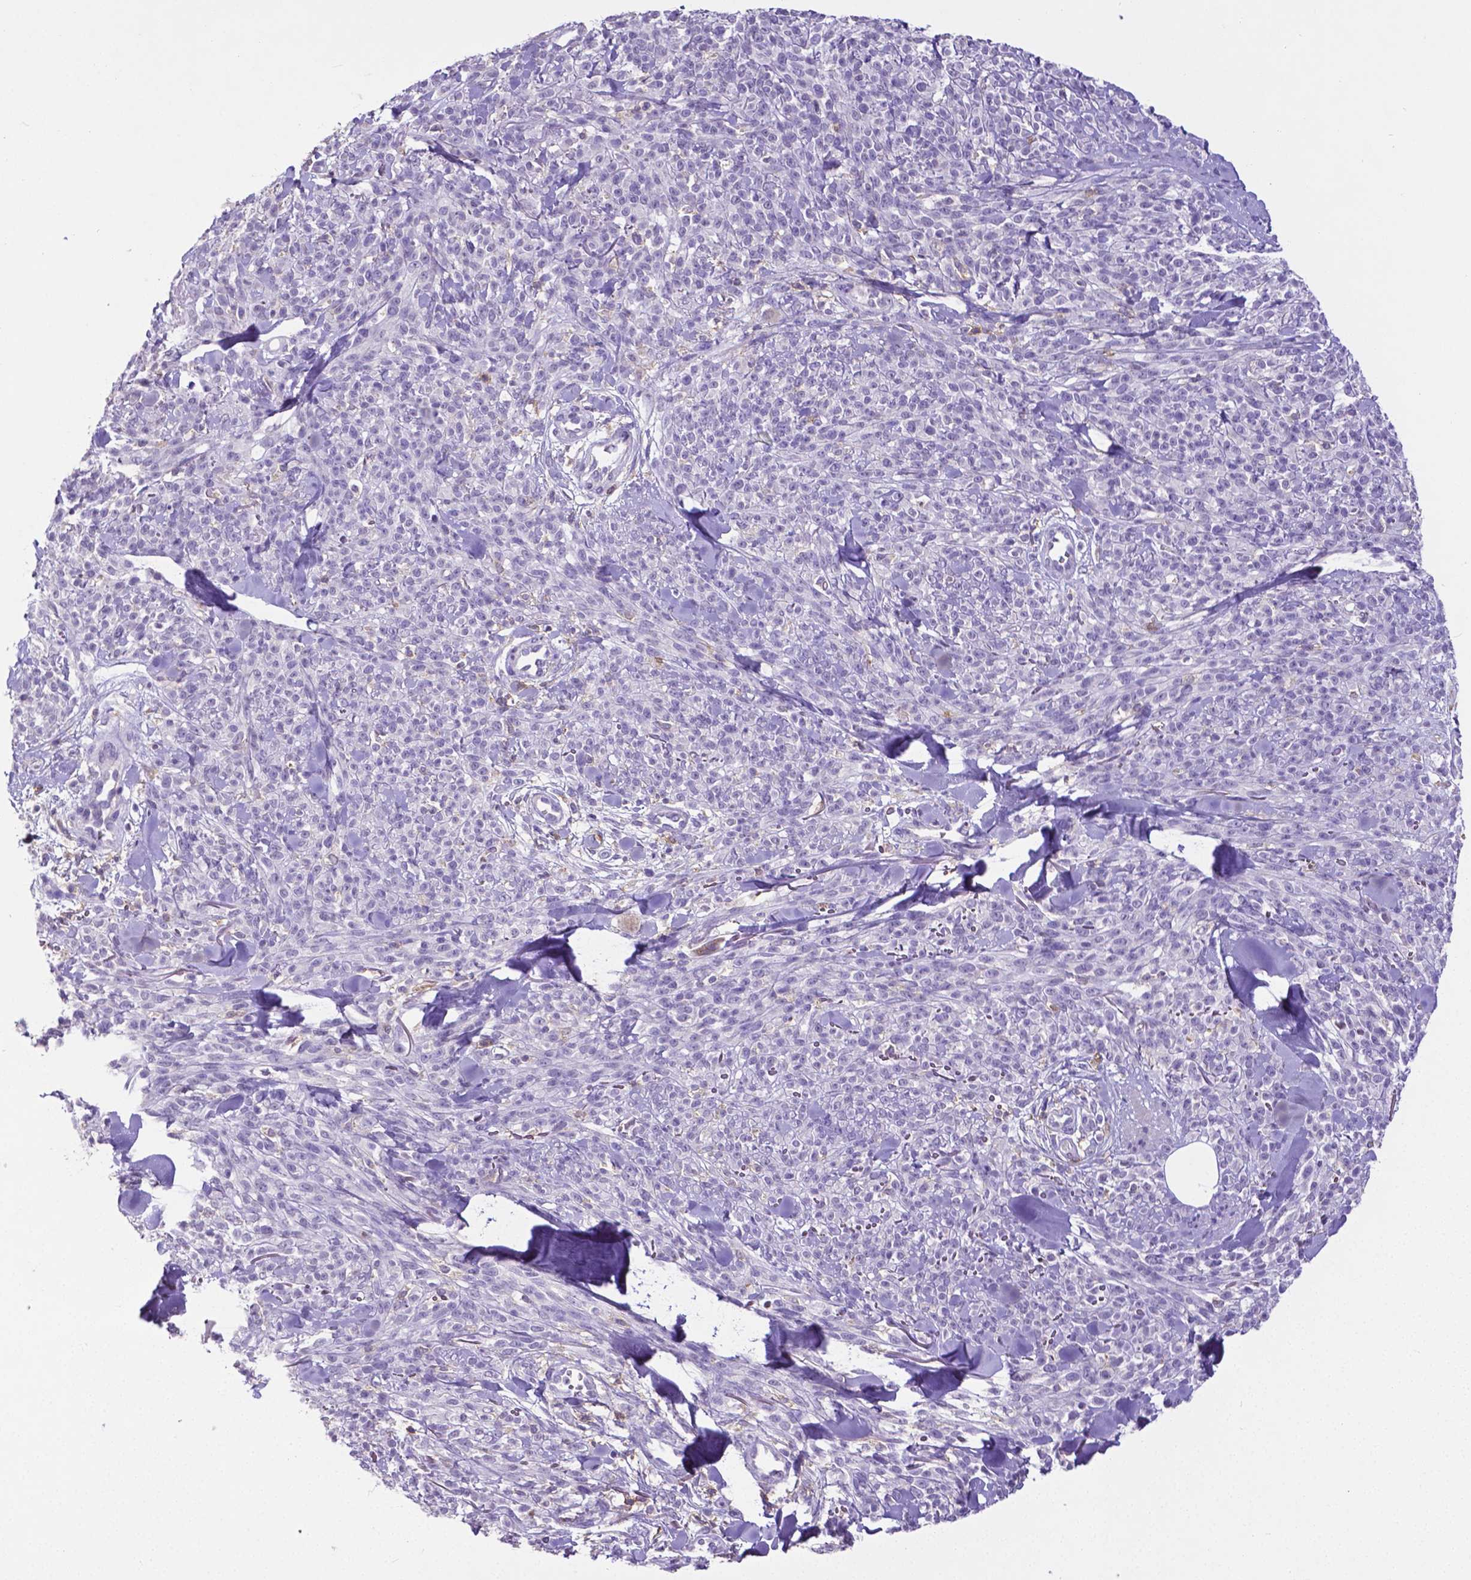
{"staining": {"intensity": "negative", "quantity": "none", "location": "none"}, "tissue": "melanoma", "cell_type": "Tumor cells", "image_type": "cancer", "snomed": [{"axis": "morphology", "description": "Malignant melanoma, NOS"}, {"axis": "topography", "description": "Skin"}, {"axis": "topography", "description": "Skin of trunk"}], "caption": "Immunohistochemistry of malignant melanoma demonstrates no expression in tumor cells.", "gene": "CD4", "patient": {"sex": "male", "age": 74}}